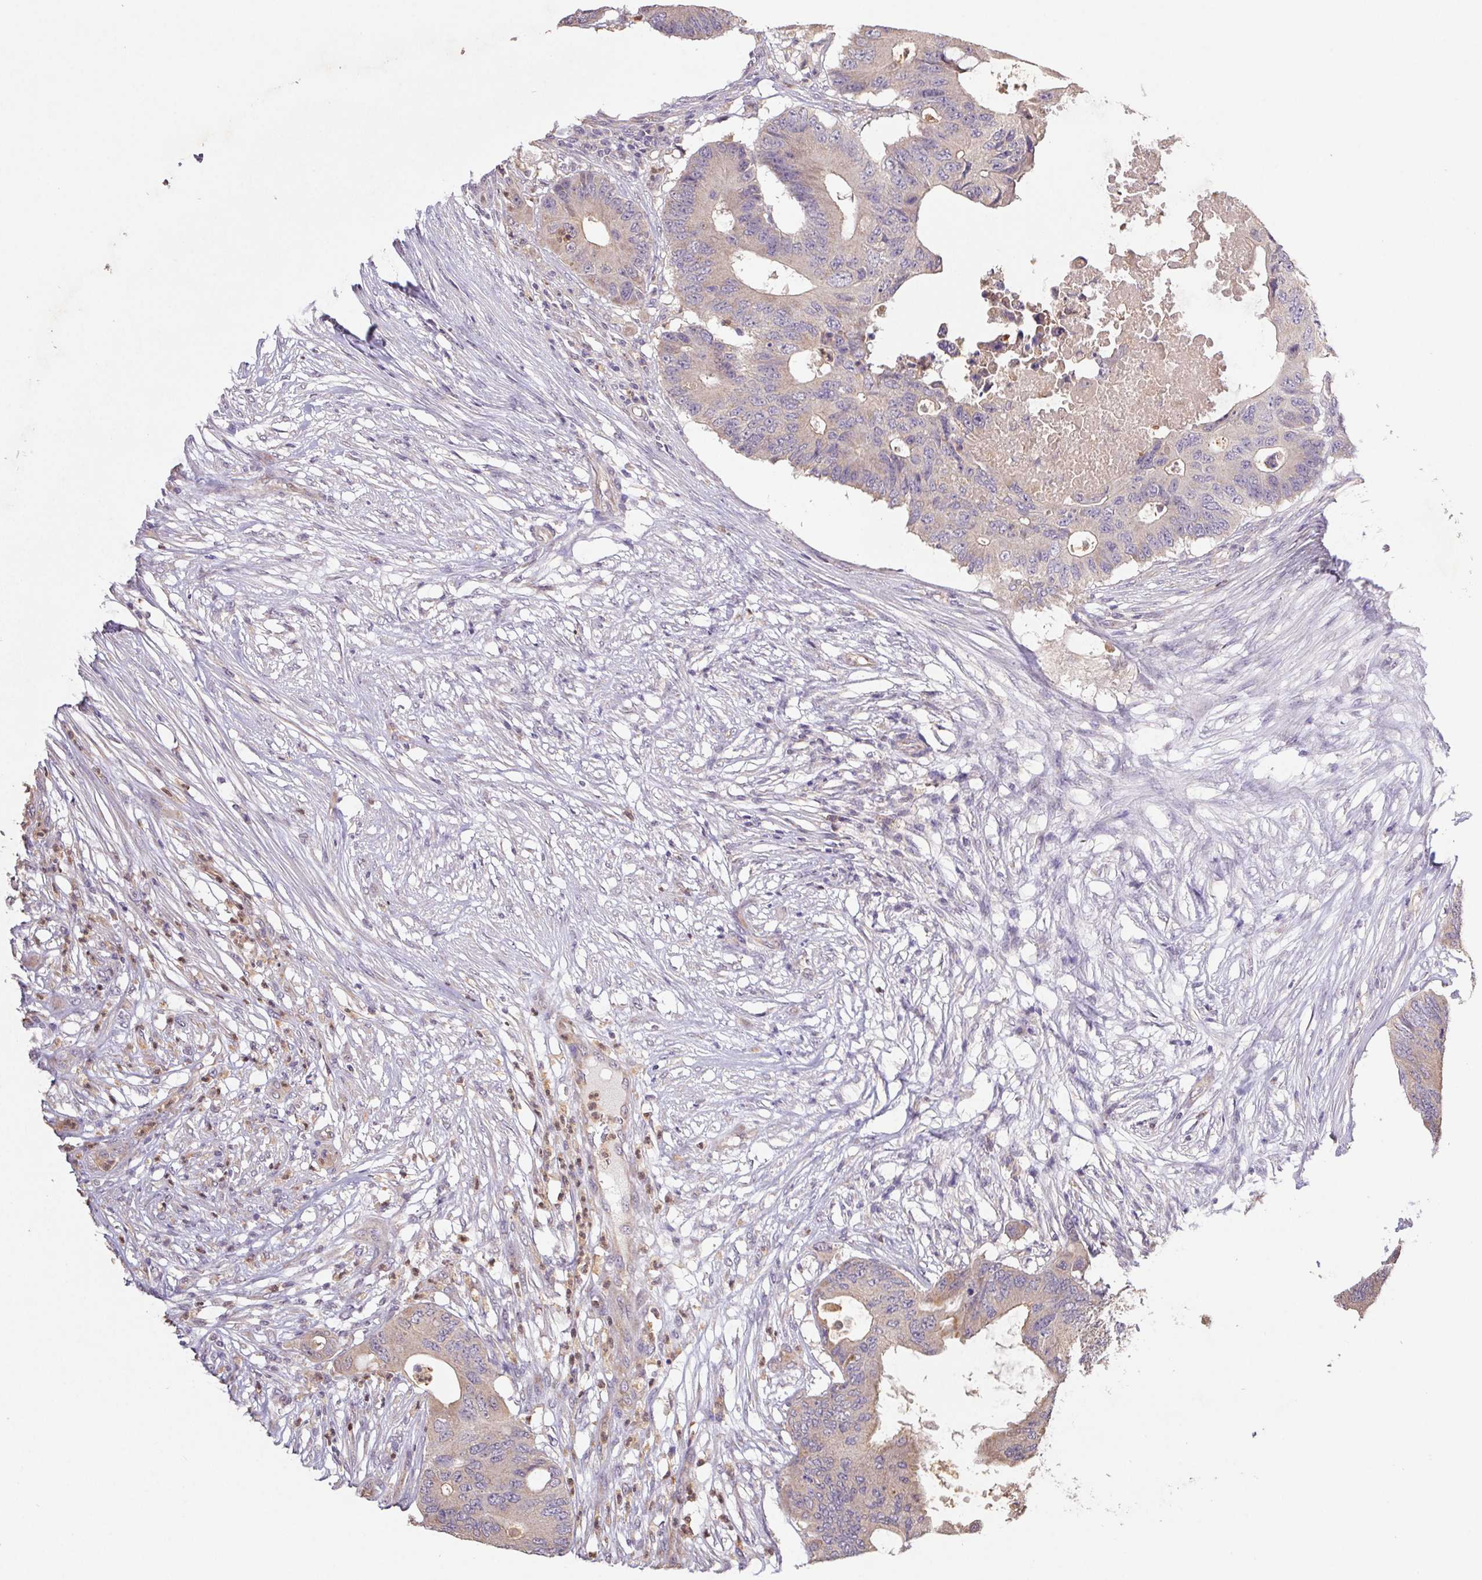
{"staining": {"intensity": "weak", "quantity": "25%-75%", "location": "cytoplasmic/membranous"}, "tissue": "colorectal cancer", "cell_type": "Tumor cells", "image_type": "cancer", "snomed": [{"axis": "morphology", "description": "Adenocarcinoma, NOS"}, {"axis": "topography", "description": "Colon"}], "caption": "Human adenocarcinoma (colorectal) stained with a brown dye displays weak cytoplasmic/membranous positive positivity in approximately 25%-75% of tumor cells.", "gene": "RAB11A", "patient": {"sex": "male", "age": 71}}